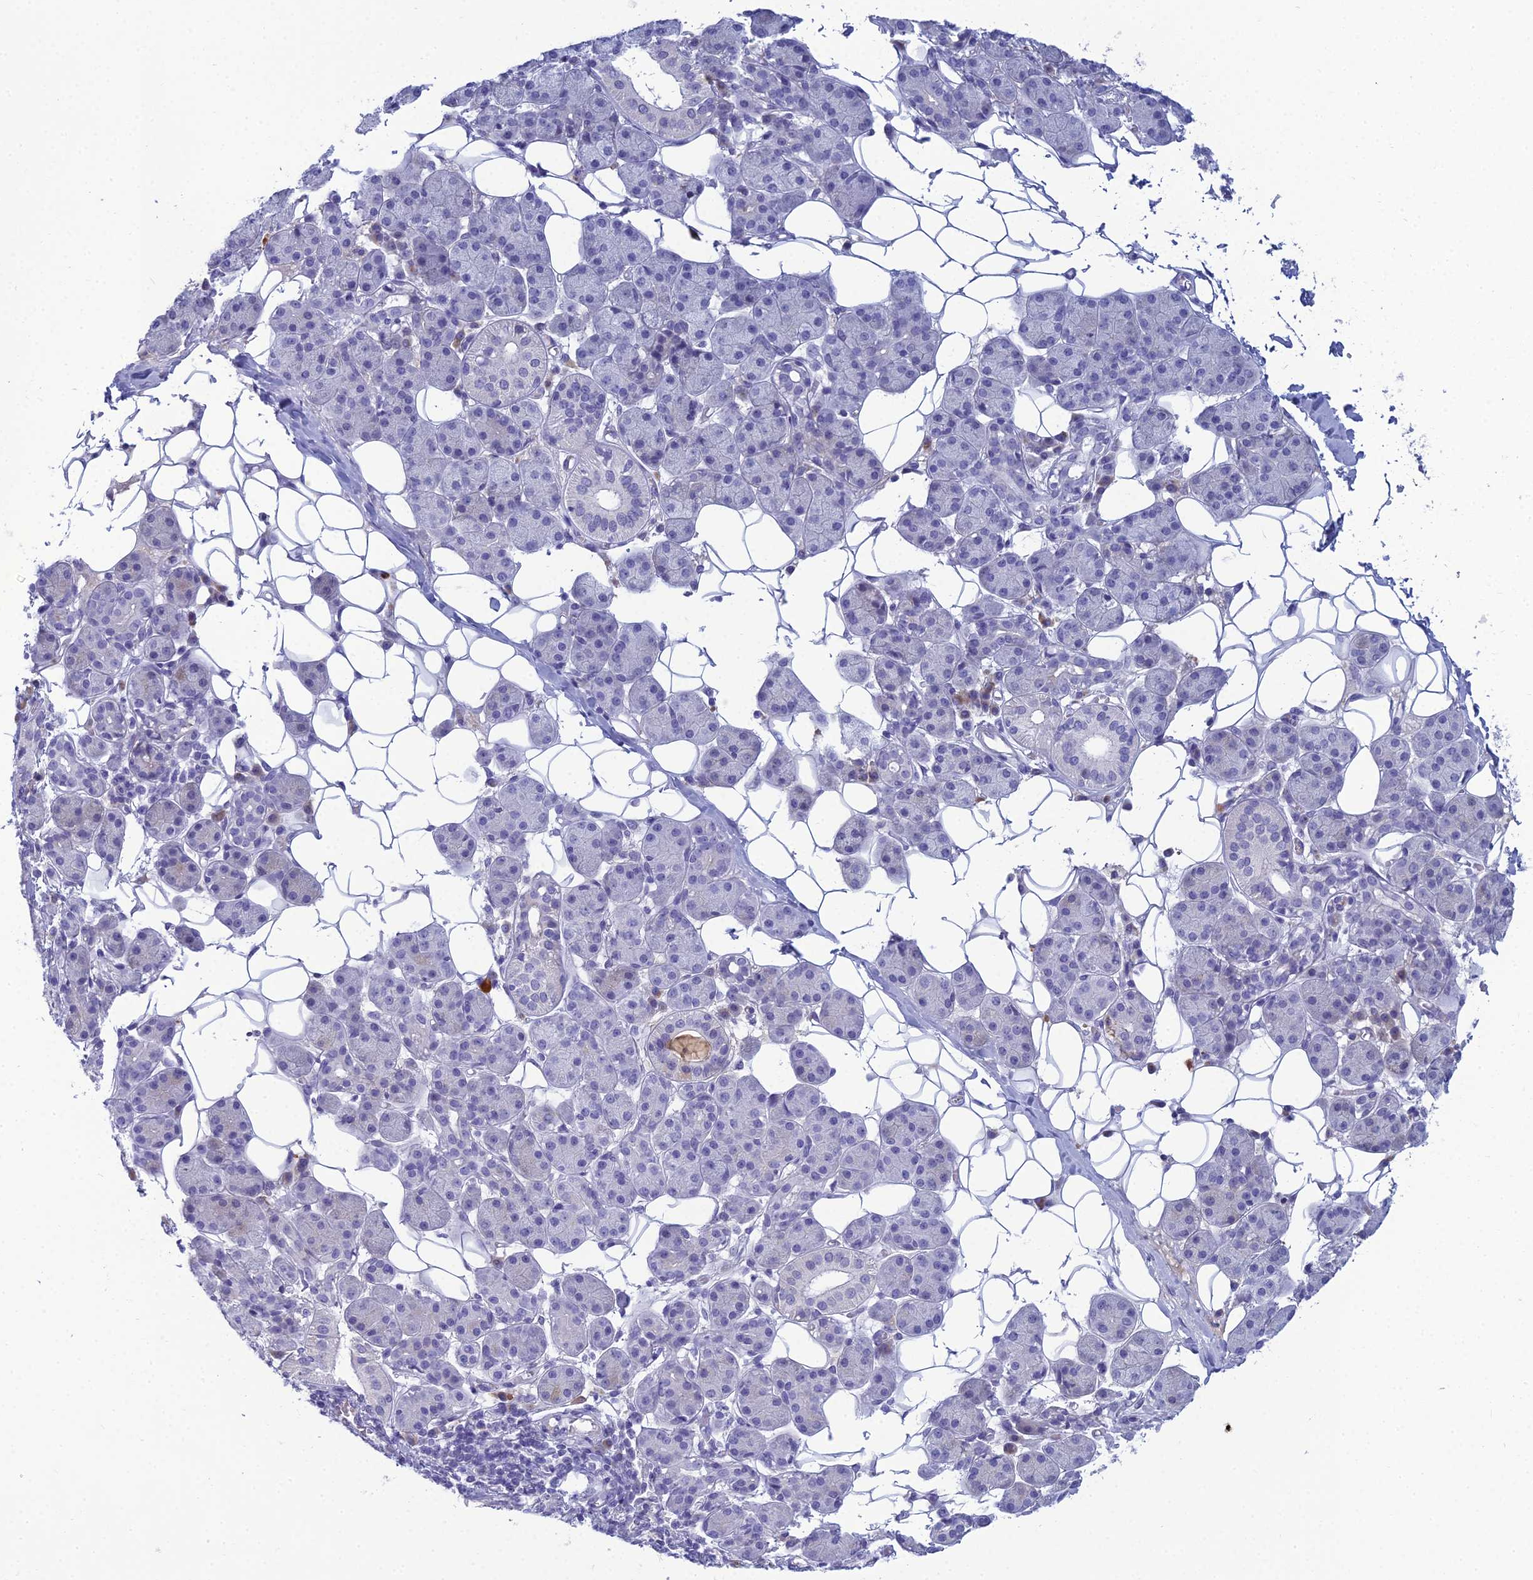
{"staining": {"intensity": "negative", "quantity": "none", "location": "none"}, "tissue": "salivary gland", "cell_type": "Glandular cells", "image_type": "normal", "snomed": [{"axis": "morphology", "description": "Normal tissue, NOS"}, {"axis": "topography", "description": "Salivary gland"}], "caption": "Human salivary gland stained for a protein using immunohistochemistry (IHC) exhibits no staining in glandular cells.", "gene": "MUC13", "patient": {"sex": "female", "age": 33}}